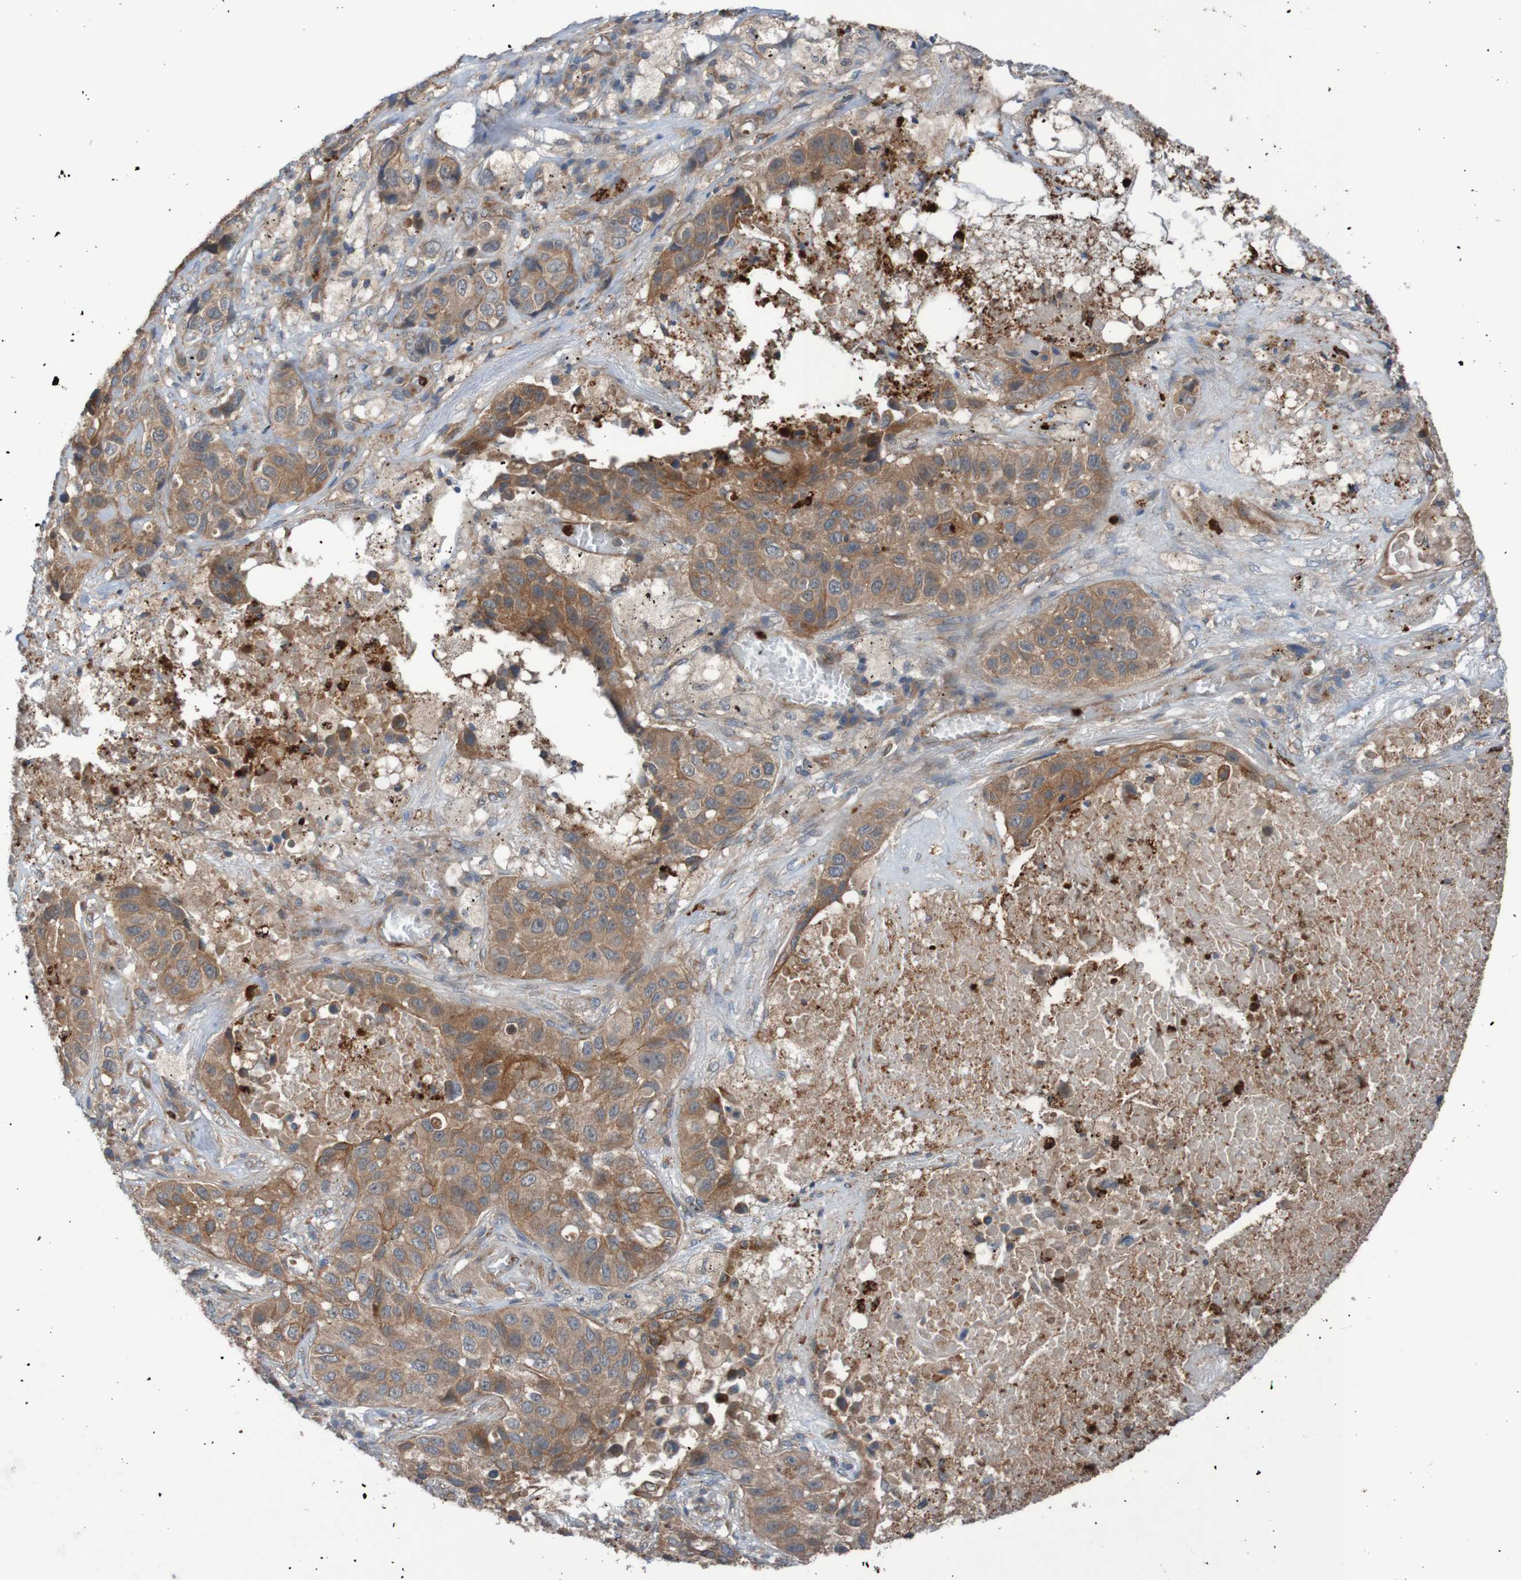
{"staining": {"intensity": "moderate", "quantity": ">75%", "location": "cytoplasmic/membranous"}, "tissue": "lung cancer", "cell_type": "Tumor cells", "image_type": "cancer", "snomed": [{"axis": "morphology", "description": "Squamous cell carcinoma, NOS"}, {"axis": "topography", "description": "Lung"}], "caption": "Lung cancer stained with a protein marker displays moderate staining in tumor cells.", "gene": "ST8SIA6", "patient": {"sex": "male", "age": 57}}